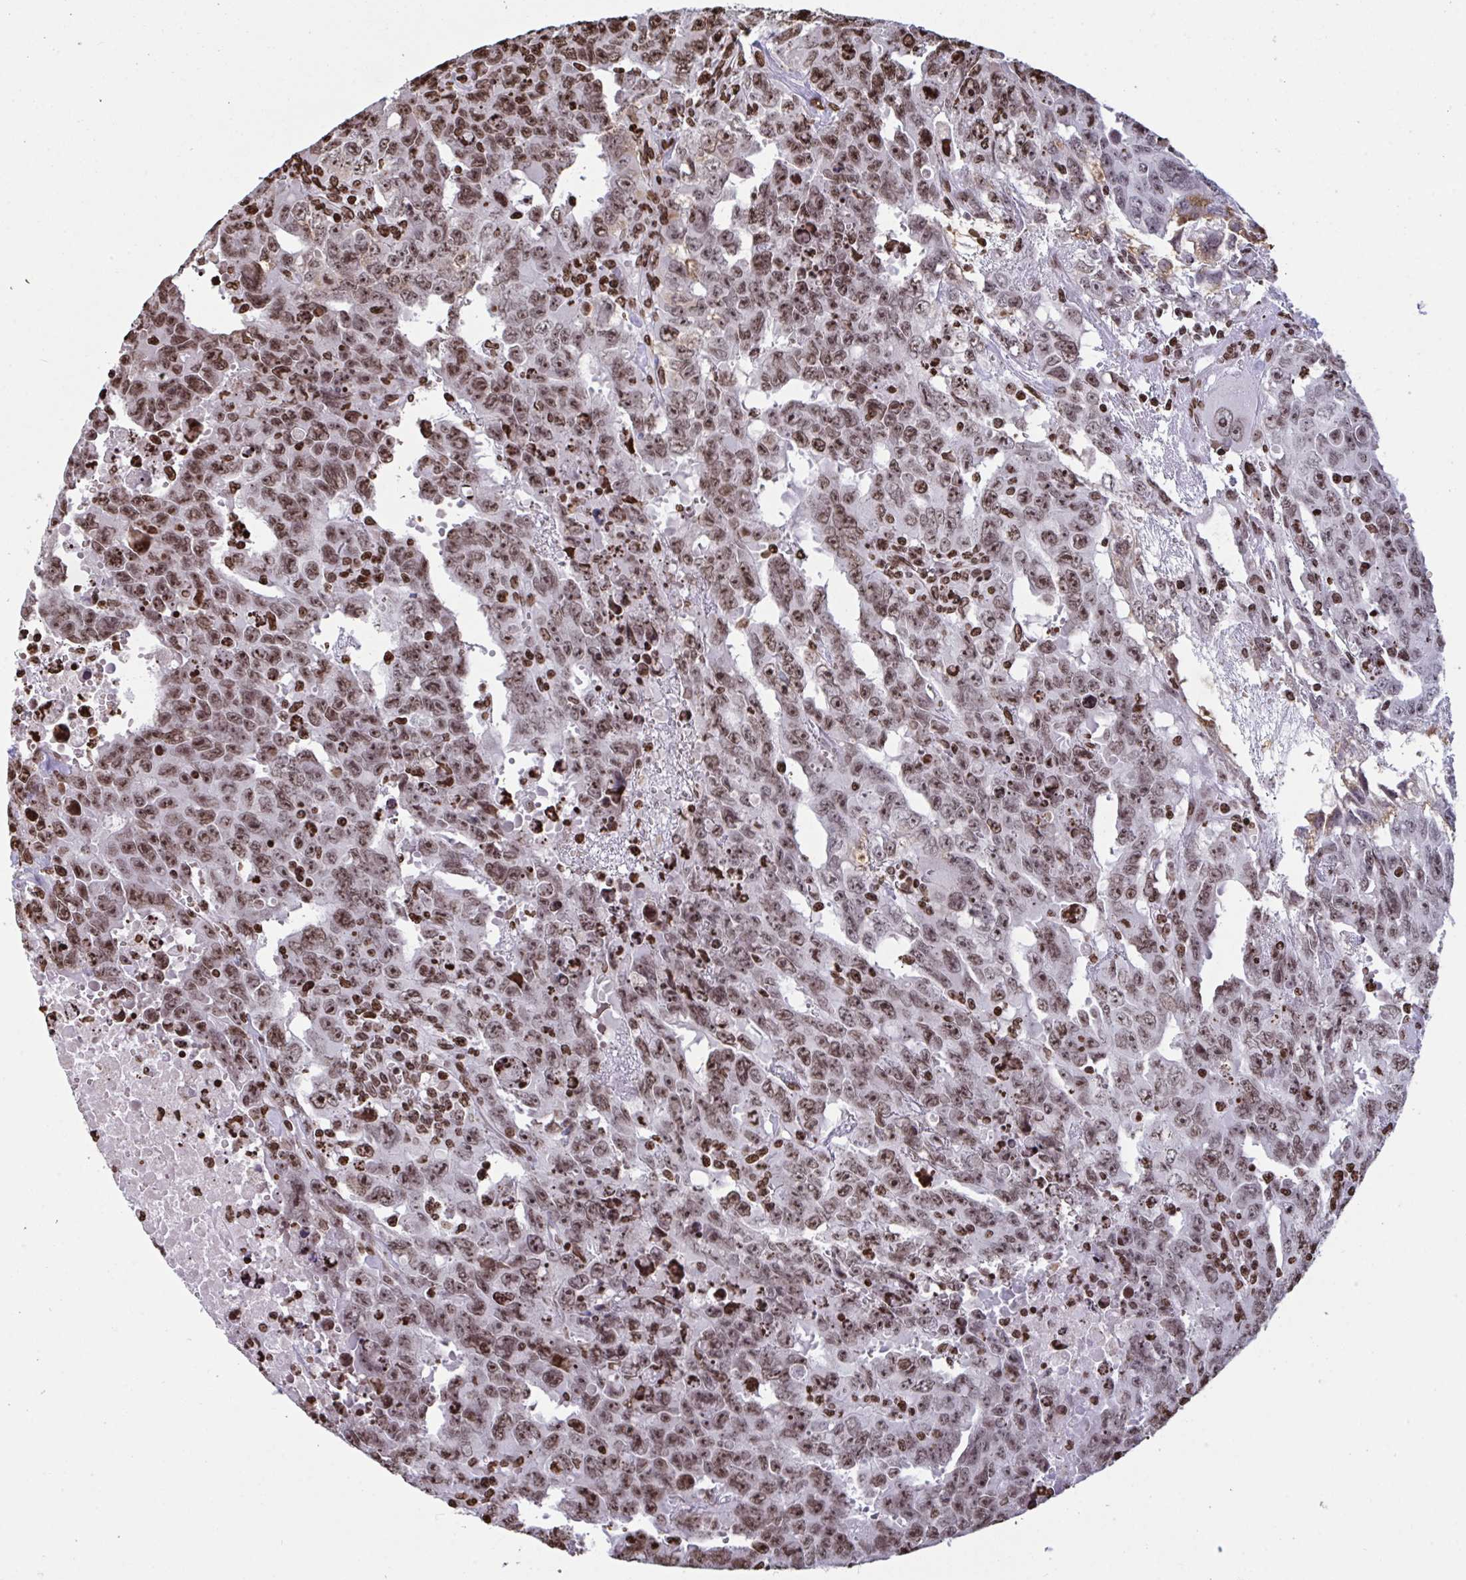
{"staining": {"intensity": "moderate", "quantity": ">75%", "location": "nuclear"}, "tissue": "testis cancer", "cell_type": "Tumor cells", "image_type": "cancer", "snomed": [{"axis": "morphology", "description": "Carcinoma, Embryonal, NOS"}, {"axis": "topography", "description": "Testis"}], "caption": "High-magnification brightfield microscopy of testis cancer (embryonal carcinoma) stained with DAB (3,3'-diaminobenzidine) (brown) and counterstained with hematoxylin (blue). tumor cells exhibit moderate nuclear expression is present in approximately>75% of cells.", "gene": "PELI2", "patient": {"sex": "male", "age": 24}}